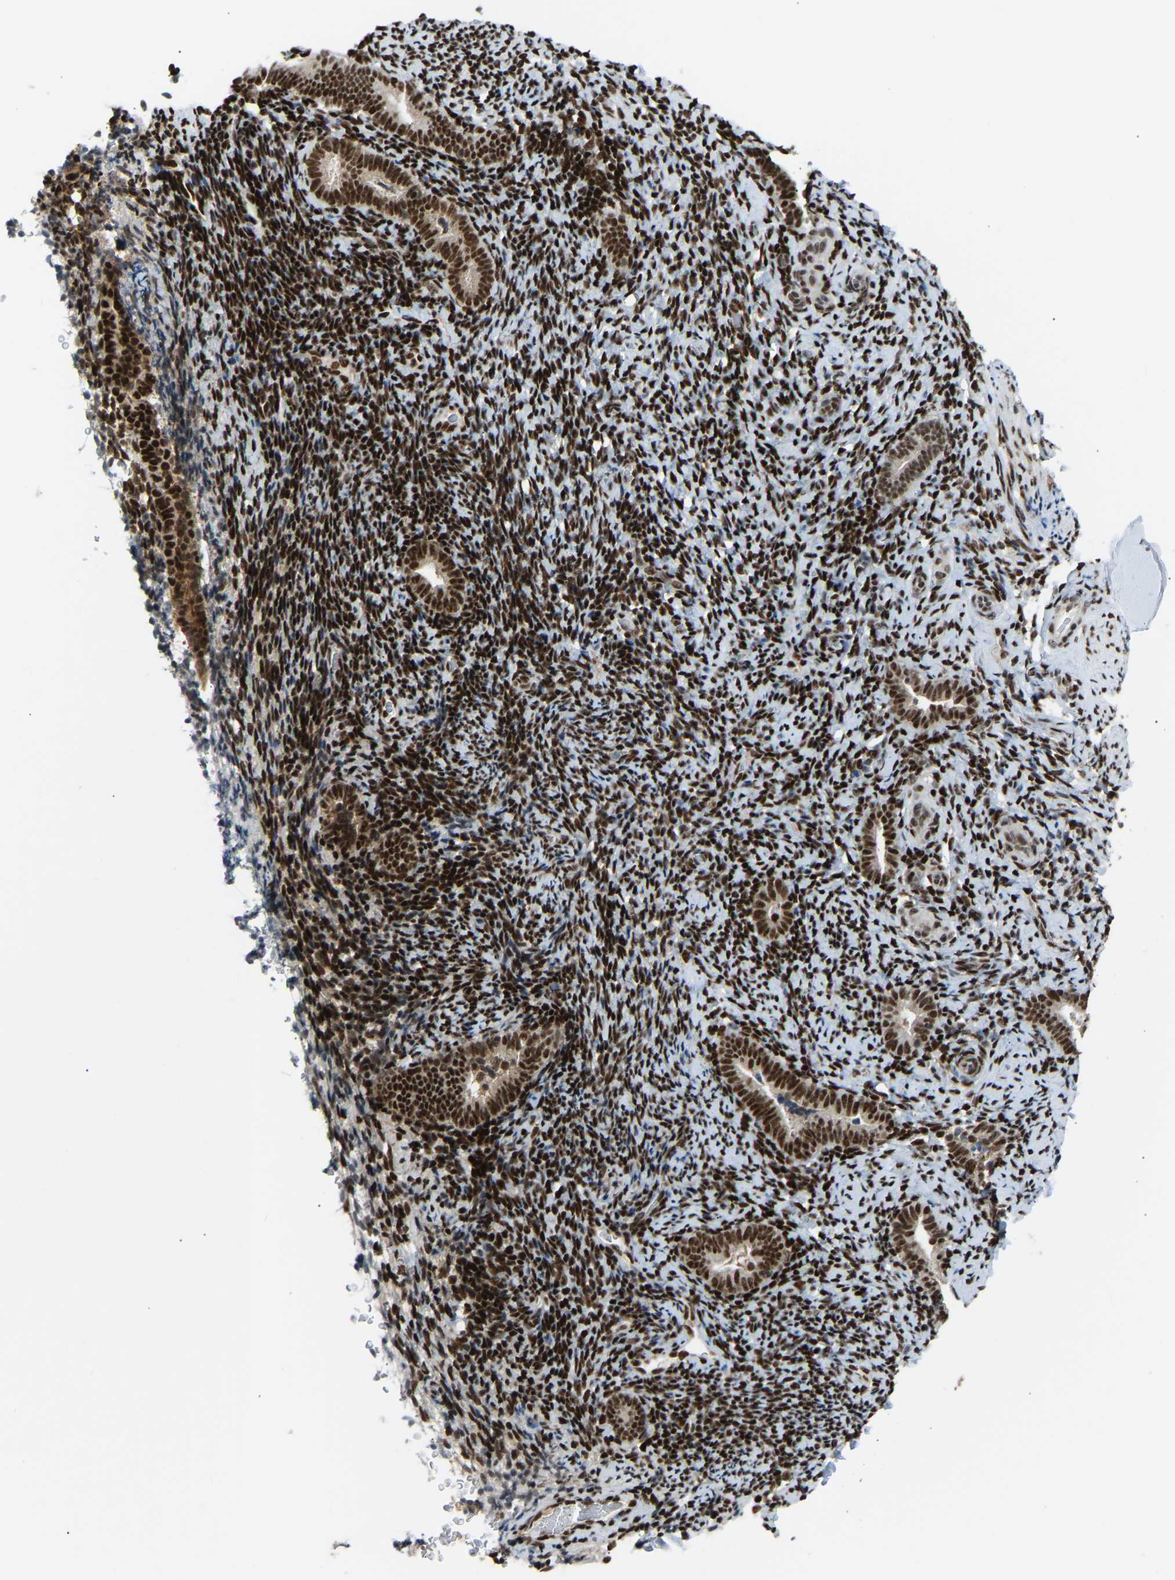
{"staining": {"intensity": "strong", "quantity": ">75%", "location": "nuclear"}, "tissue": "endometrium", "cell_type": "Cells in endometrial stroma", "image_type": "normal", "snomed": [{"axis": "morphology", "description": "Normal tissue, NOS"}, {"axis": "topography", "description": "Endometrium"}], "caption": "This is a histology image of IHC staining of unremarkable endometrium, which shows strong staining in the nuclear of cells in endometrial stroma.", "gene": "SSBP2", "patient": {"sex": "female", "age": 51}}